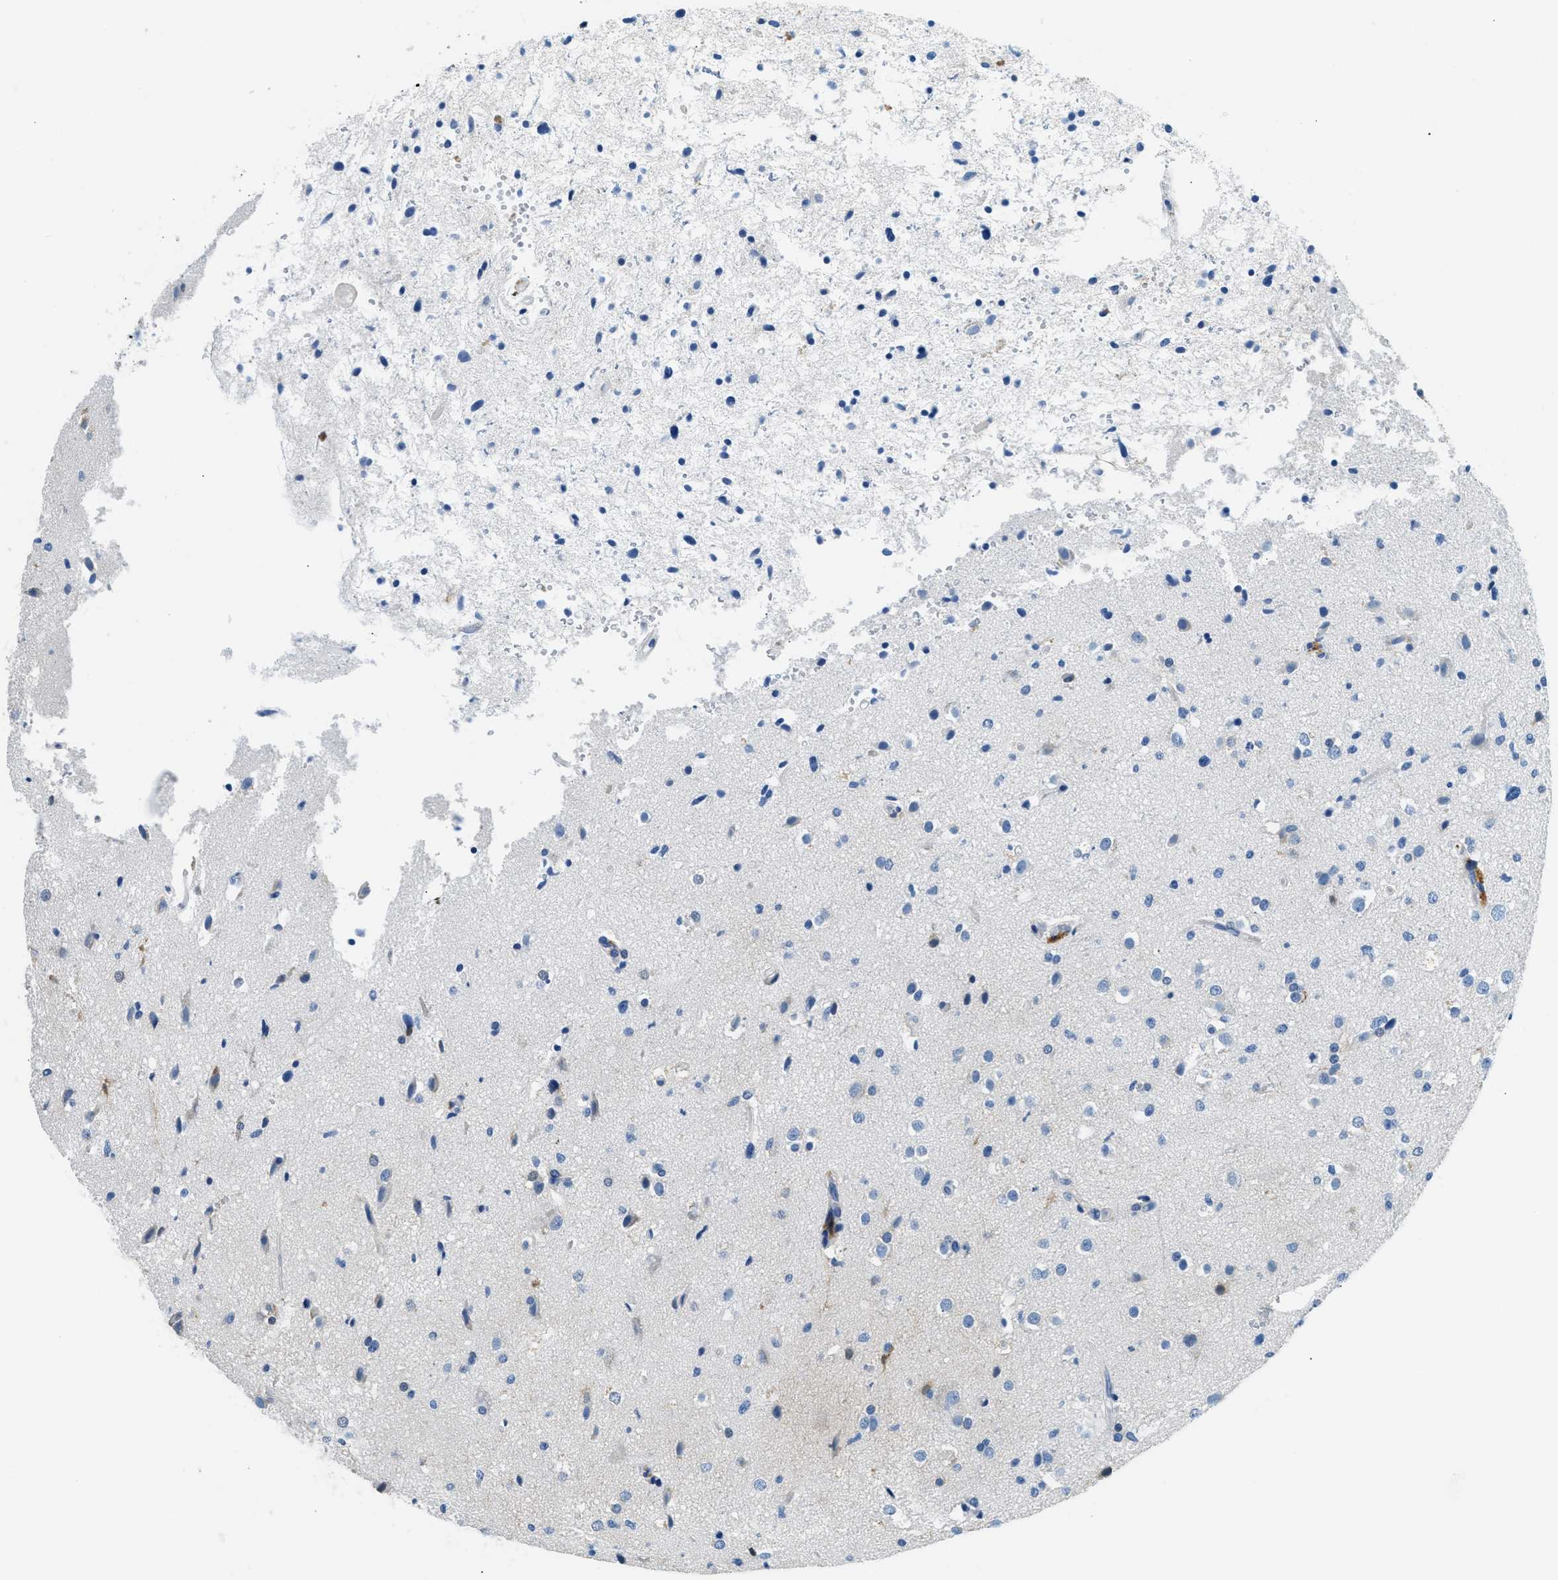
{"staining": {"intensity": "weak", "quantity": "<25%", "location": "cytoplasmic/membranous"}, "tissue": "glioma", "cell_type": "Tumor cells", "image_type": "cancer", "snomed": [{"axis": "morphology", "description": "Glioma, malignant, High grade"}, {"axis": "topography", "description": "Brain"}], "caption": "A photomicrograph of human malignant high-grade glioma is negative for staining in tumor cells. The staining was performed using DAB to visualize the protein expression in brown, while the nuclei were stained in blue with hematoxylin (Magnification: 20x).", "gene": "CLDN18", "patient": {"sex": "male", "age": 33}}